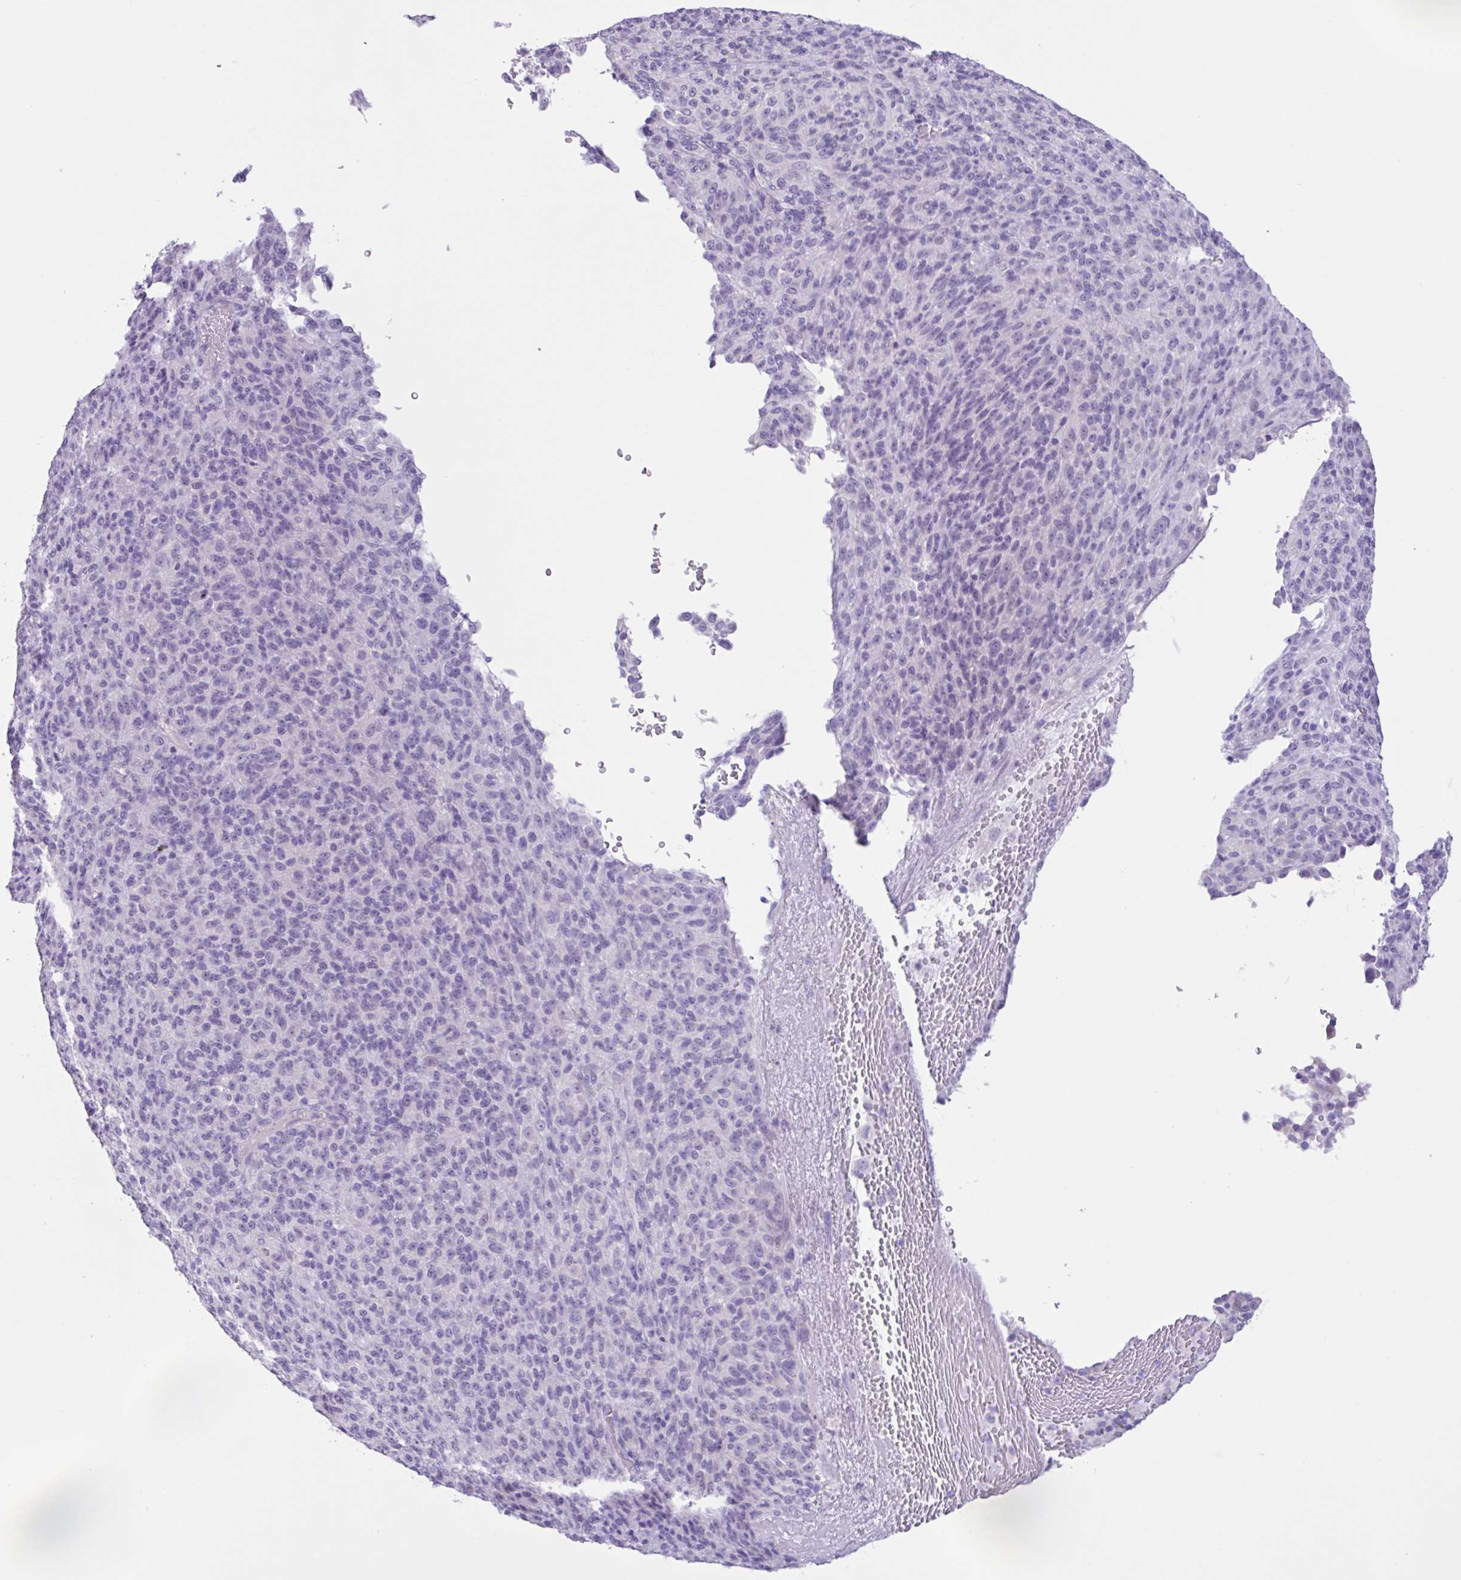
{"staining": {"intensity": "negative", "quantity": "none", "location": "none"}, "tissue": "melanoma", "cell_type": "Tumor cells", "image_type": "cancer", "snomed": [{"axis": "morphology", "description": "Malignant melanoma, Metastatic site"}, {"axis": "topography", "description": "Brain"}], "caption": "This is an immunohistochemistry (IHC) image of malignant melanoma (metastatic site). There is no positivity in tumor cells.", "gene": "CST11", "patient": {"sex": "female", "age": 56}}